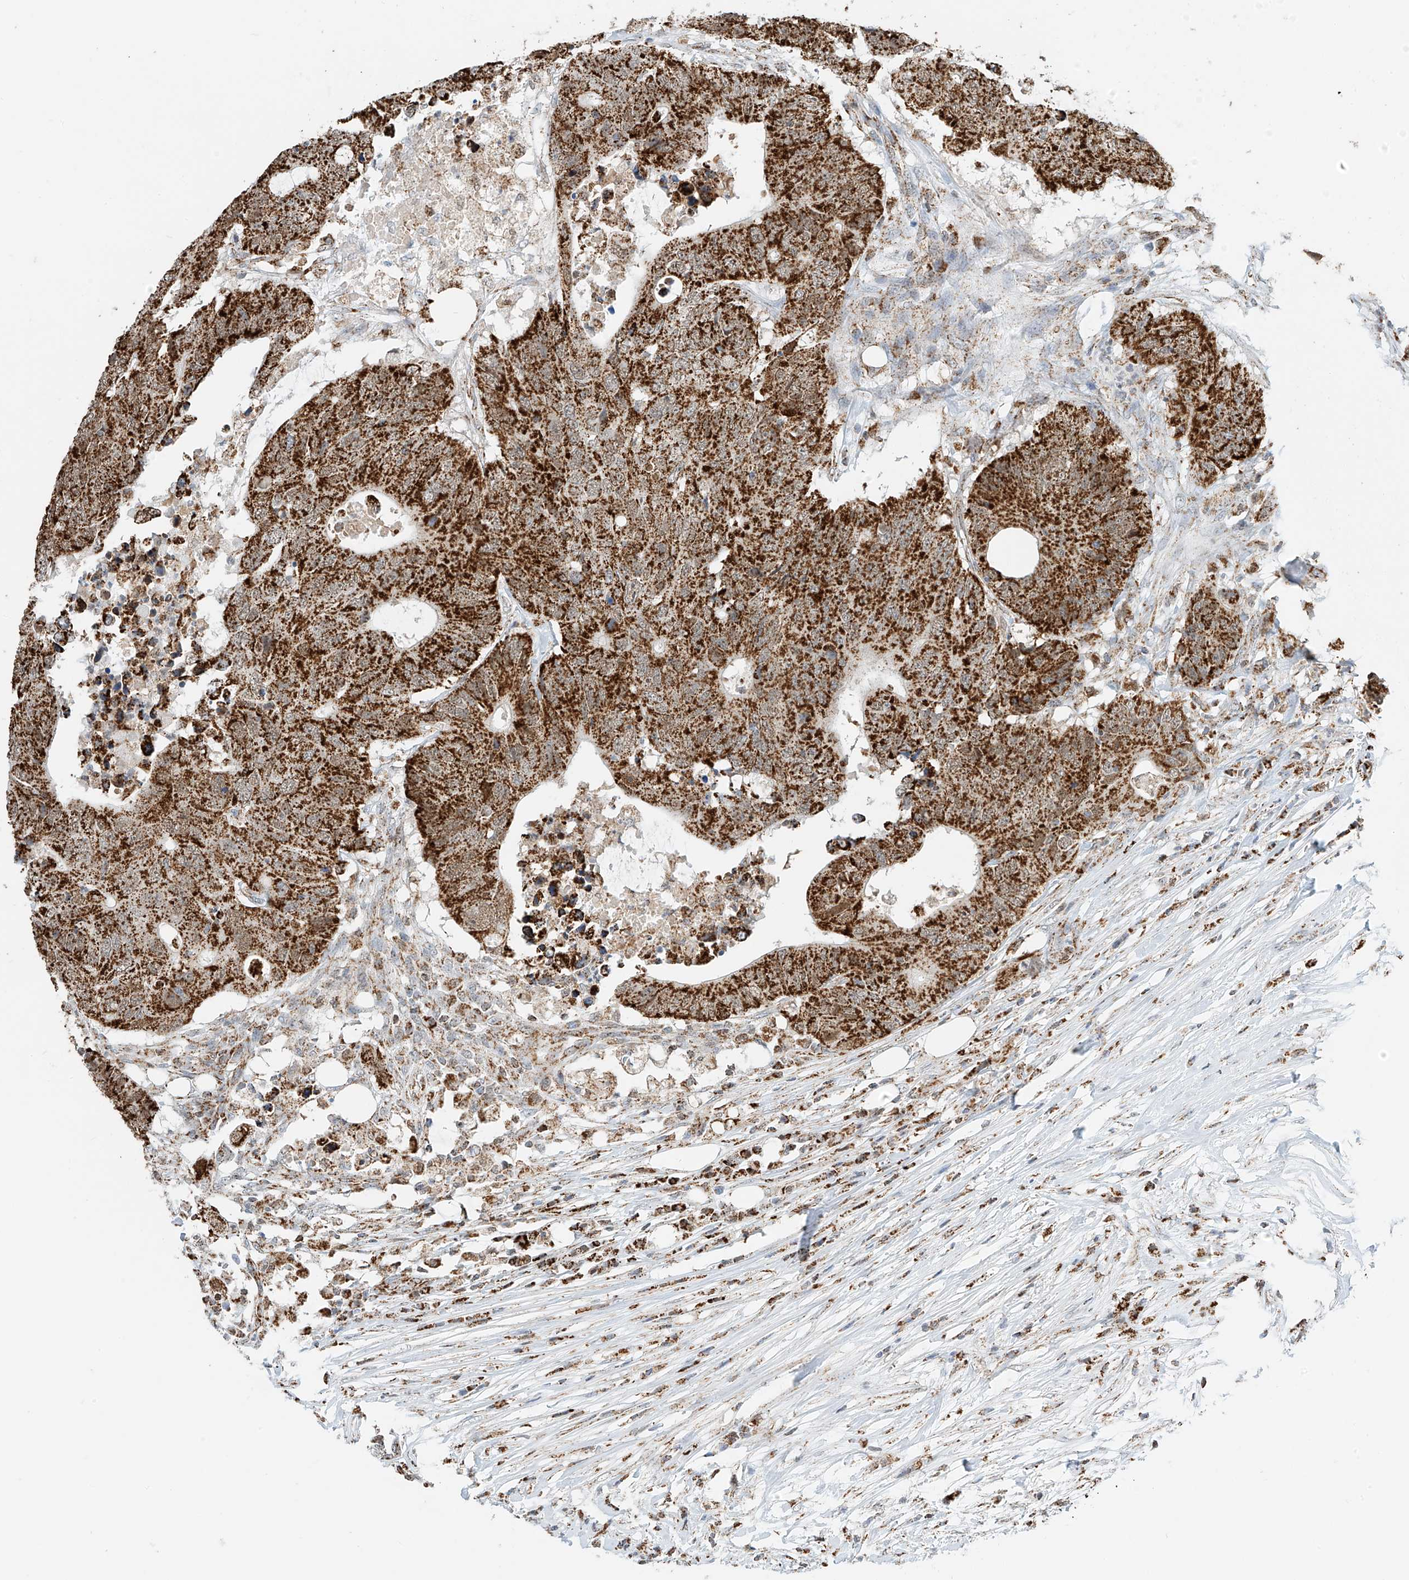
{"staining": {"intensity": "strong", "quantity": ">75%", "location": "cytoplasmic/membranous"}, "tissue": "colorectal cancer", "cell_type": "Tumor cells", "image_type": "cancer", "snomed": [{"axis": "morphology", "description": "Adenocarcinoma, NOS"}, {"axis": "topography", "description": "Colon"}], "caption": "Adenocarcinoma (colorectal) stained with IHC demonstrates strong cytoplasmic/membranous staining in approximately >75% of tumor cells.", "gene": "PPA2", "patient": {"sex": "male", "age": 71}}